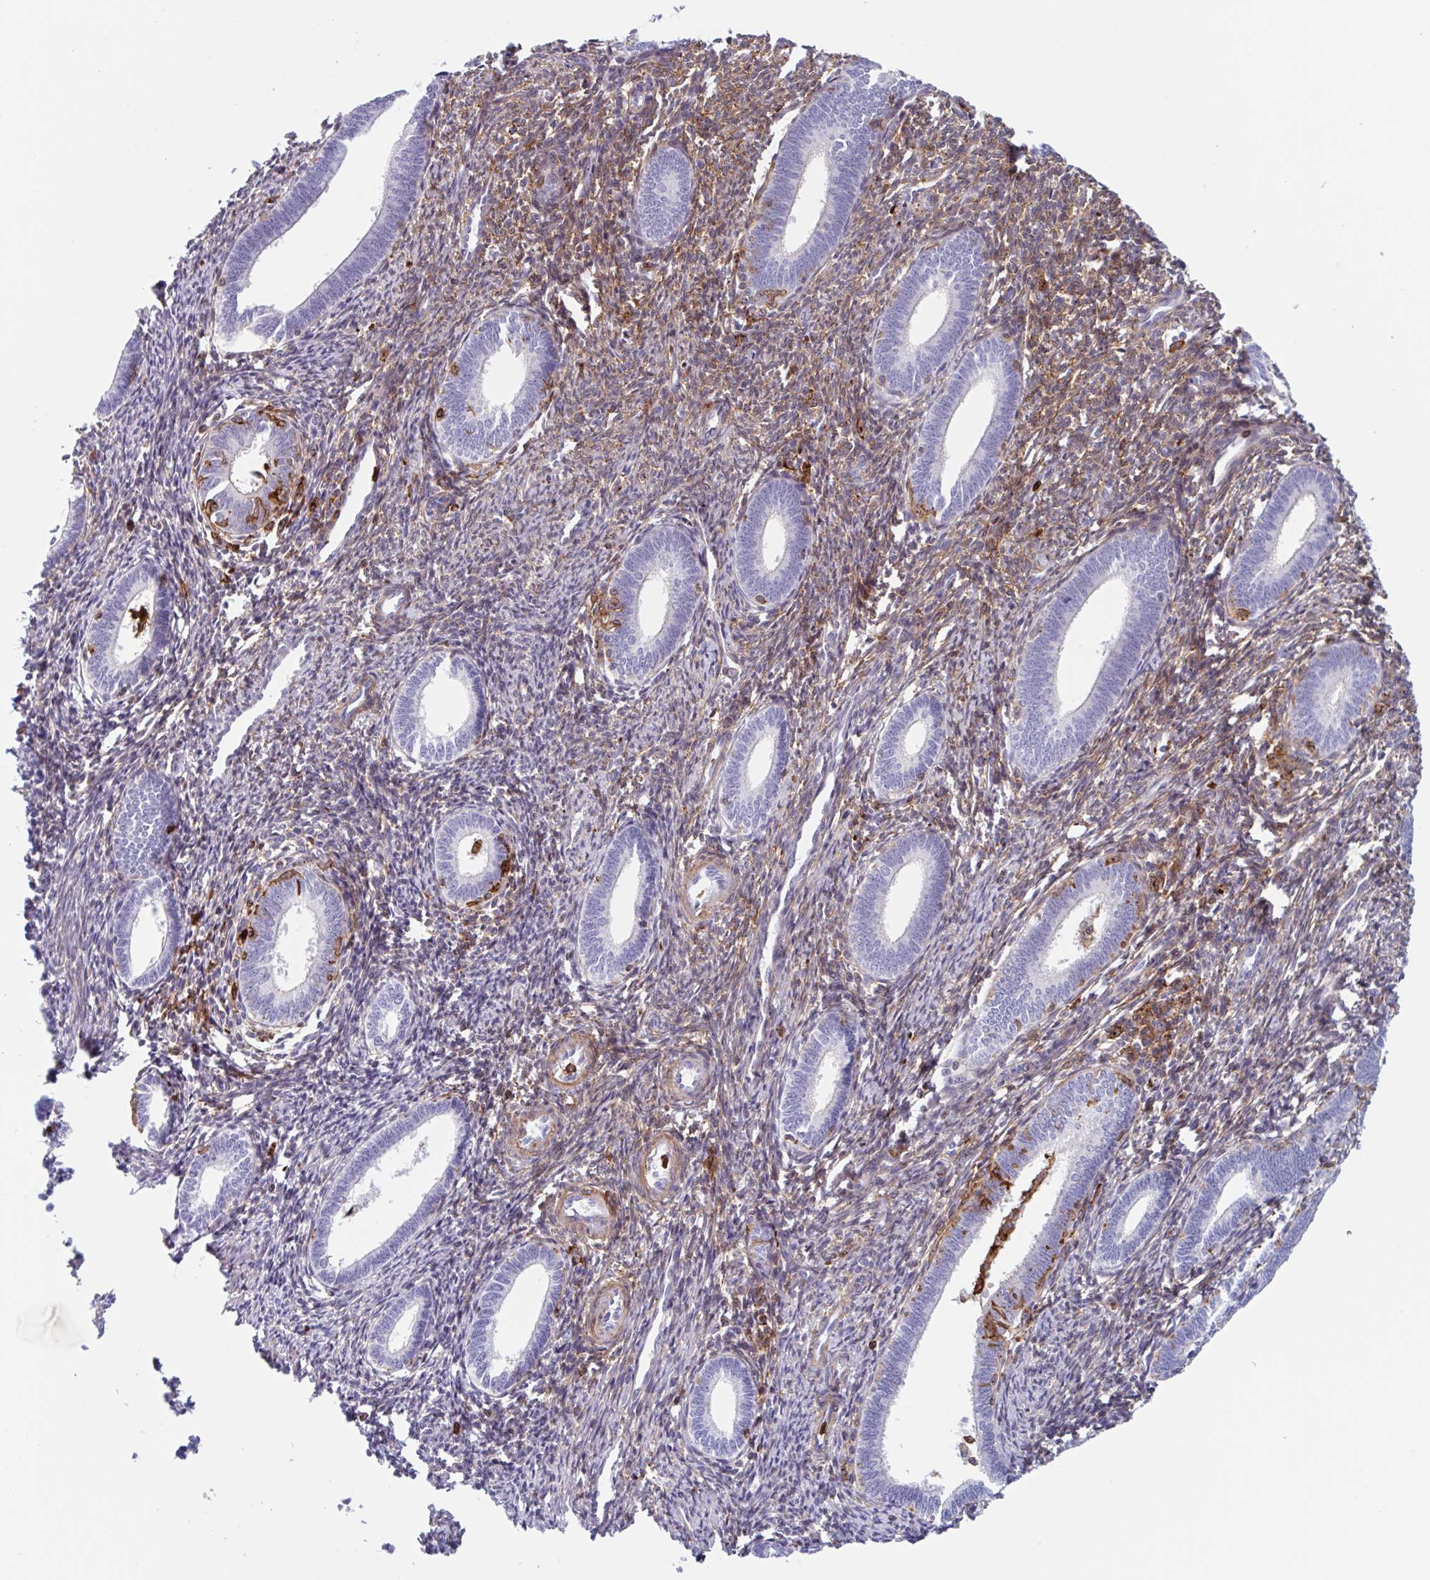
{"staining": {"intensity": "moderate", "quantity": "25%-75%", "location": "cytoplasmic/membranous"}, "tissue": "endometrium", "cell_type": "Cells in endometrial stroma", "image_type": "normal", "snomed": [{"axis": "morphology", "description": "Normal tissue, NOS"}, {"axis": "topography", "description": "Endometrium"}], "caption": "This image displays immunohistochemistry (IHC) staining of unremarkable endometrium, with medium moderate cytoplasmic/membranous expression in approximately 25%-75% of cells in endometrial stroma.", "gene": "EFHD1", "patient": {"sex": "female", "age": 41}}